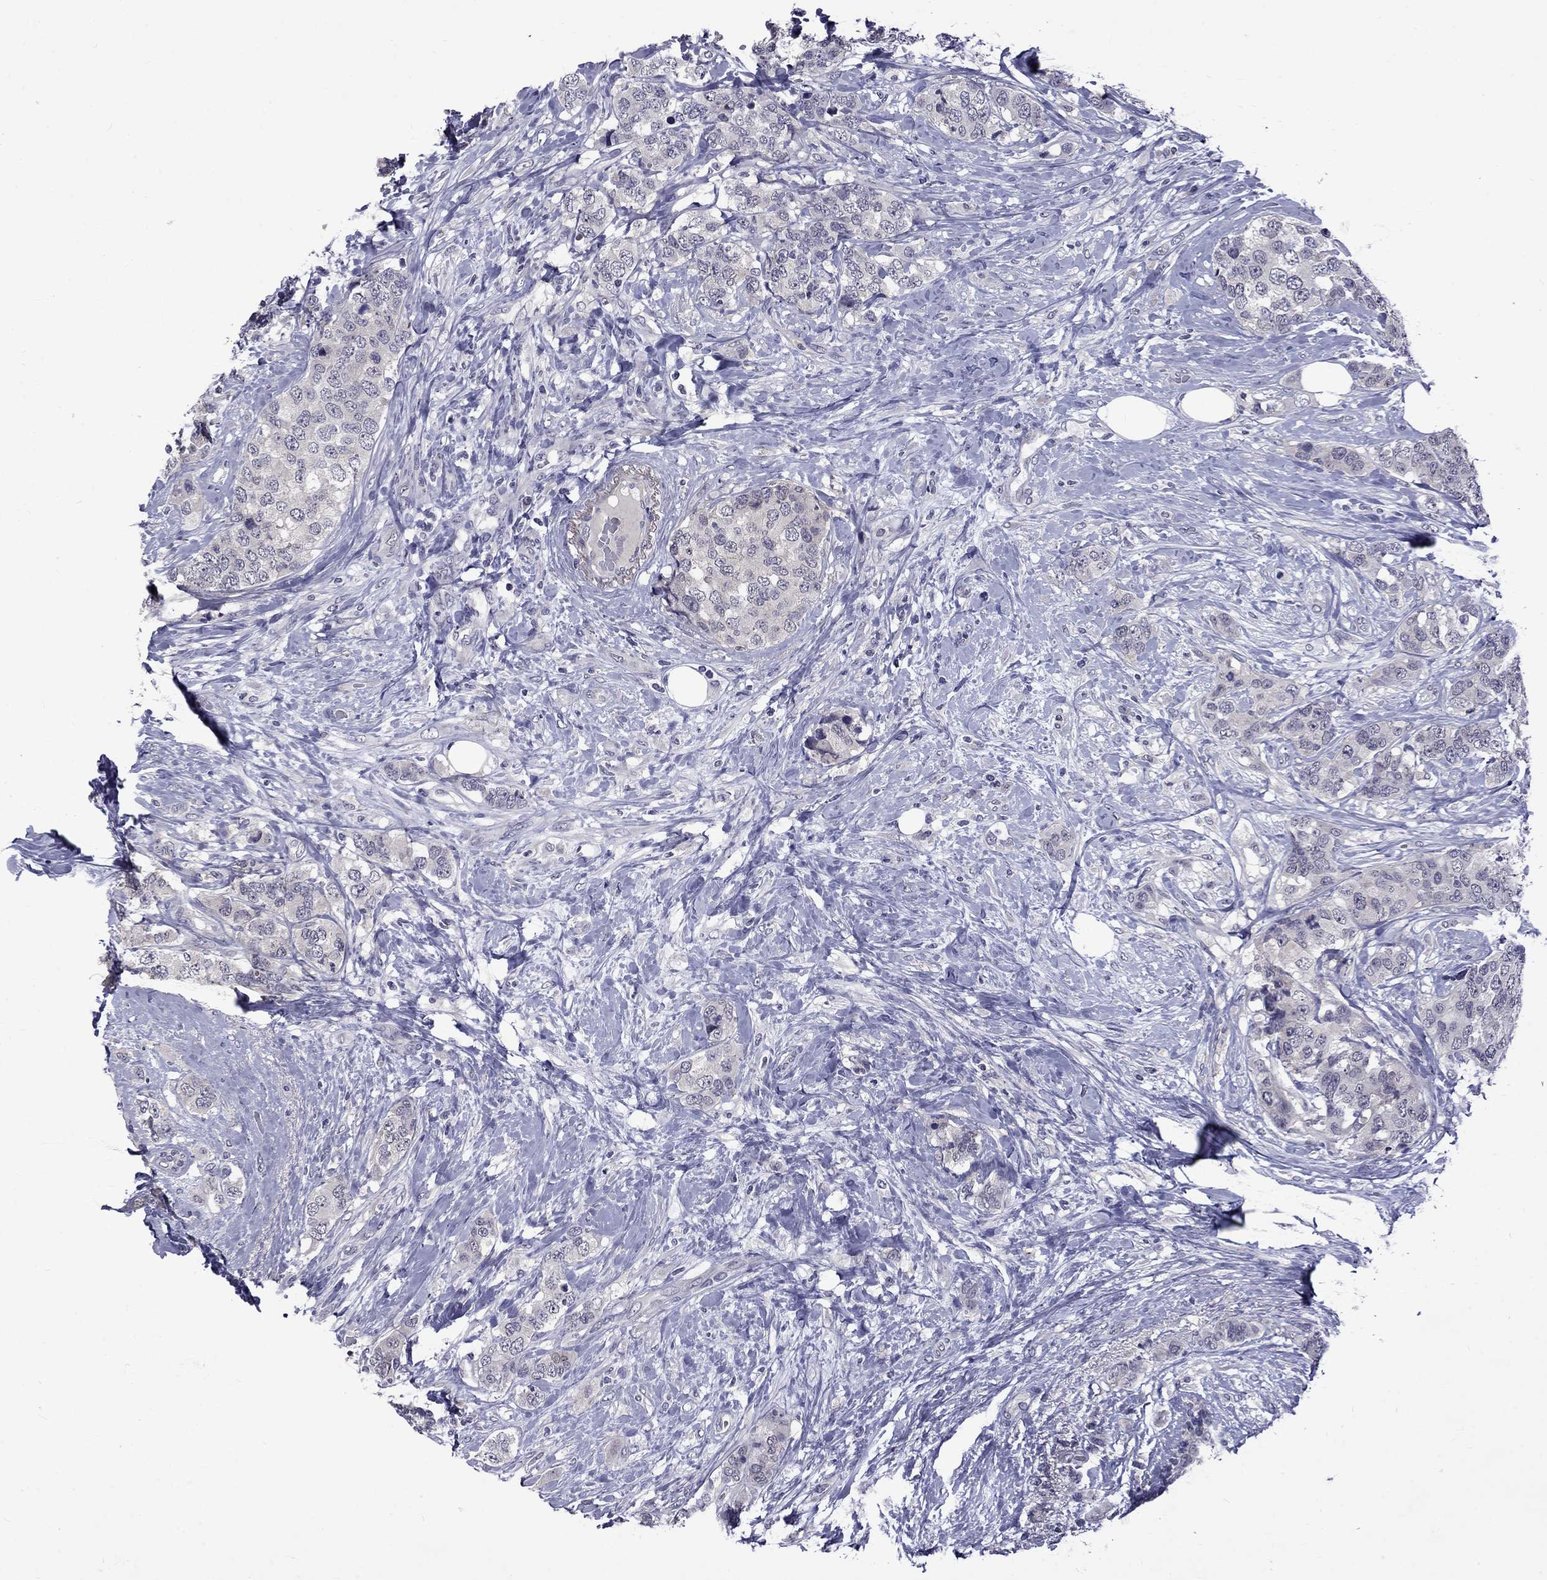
{"staining": {"intensity": "negative", "quantity": "none", "location": "none"}, "tissue": "breast cancer", "cell_type": "Tumor cells", "image_type": "cancer", "snomed": [{"axis": "morphology", "description": "Lobular carcinoma"}, {"axis": "topography", "description": "Breast"}], "caption": "This histopathology image is of breast cancer (lobular carcinoma) stained with immunohistochemistry (IHC) to label a protein in brown with the nuclei are counter-stained blue. There is no expression in tumor cells.", "gene": "SNTA1", "patient": {"sex": "female", "age": 59}}